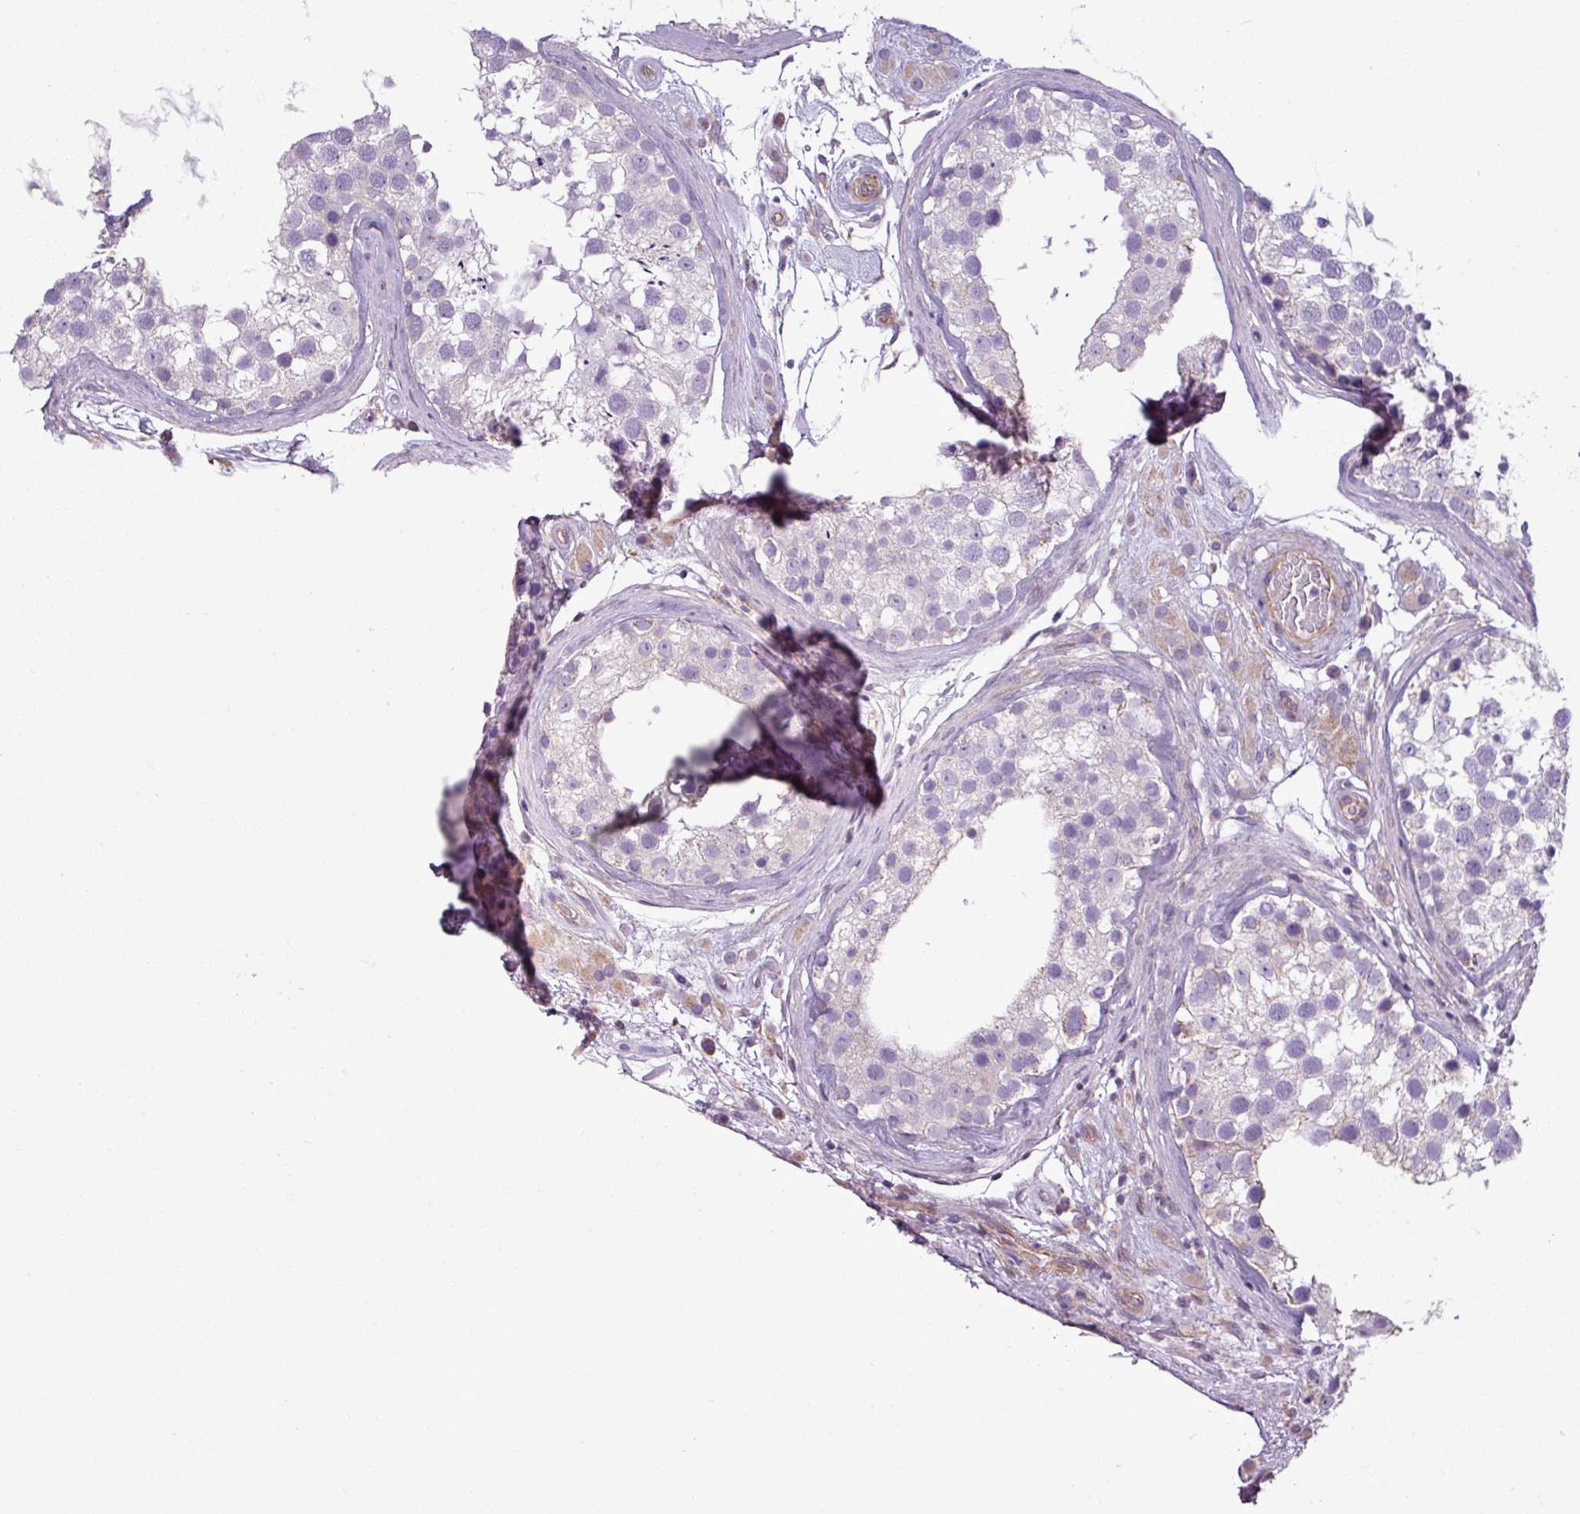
{"staining": {"intensity": "negative", "quantity": "none", "location": "none"}, "tissue": "testis", "cell_type": "Cells in seminiferous ducts", "image_type": "normal", "snomed": [{"axis": "morphology", "description": "Normal tissue, NOS"}, {"axis": "topography", "description": "Testis"}], "caption": "Immunohistochemistry (IHC) histopathology image of normal human testis stained for a protein (brown), which demonstrates no expression in cells in seminiferous ducts. (IHC, brightfield microscopy, high magnification).", "gene": "BTN2A2", "patient": {"sex": "male", "age": 46}}